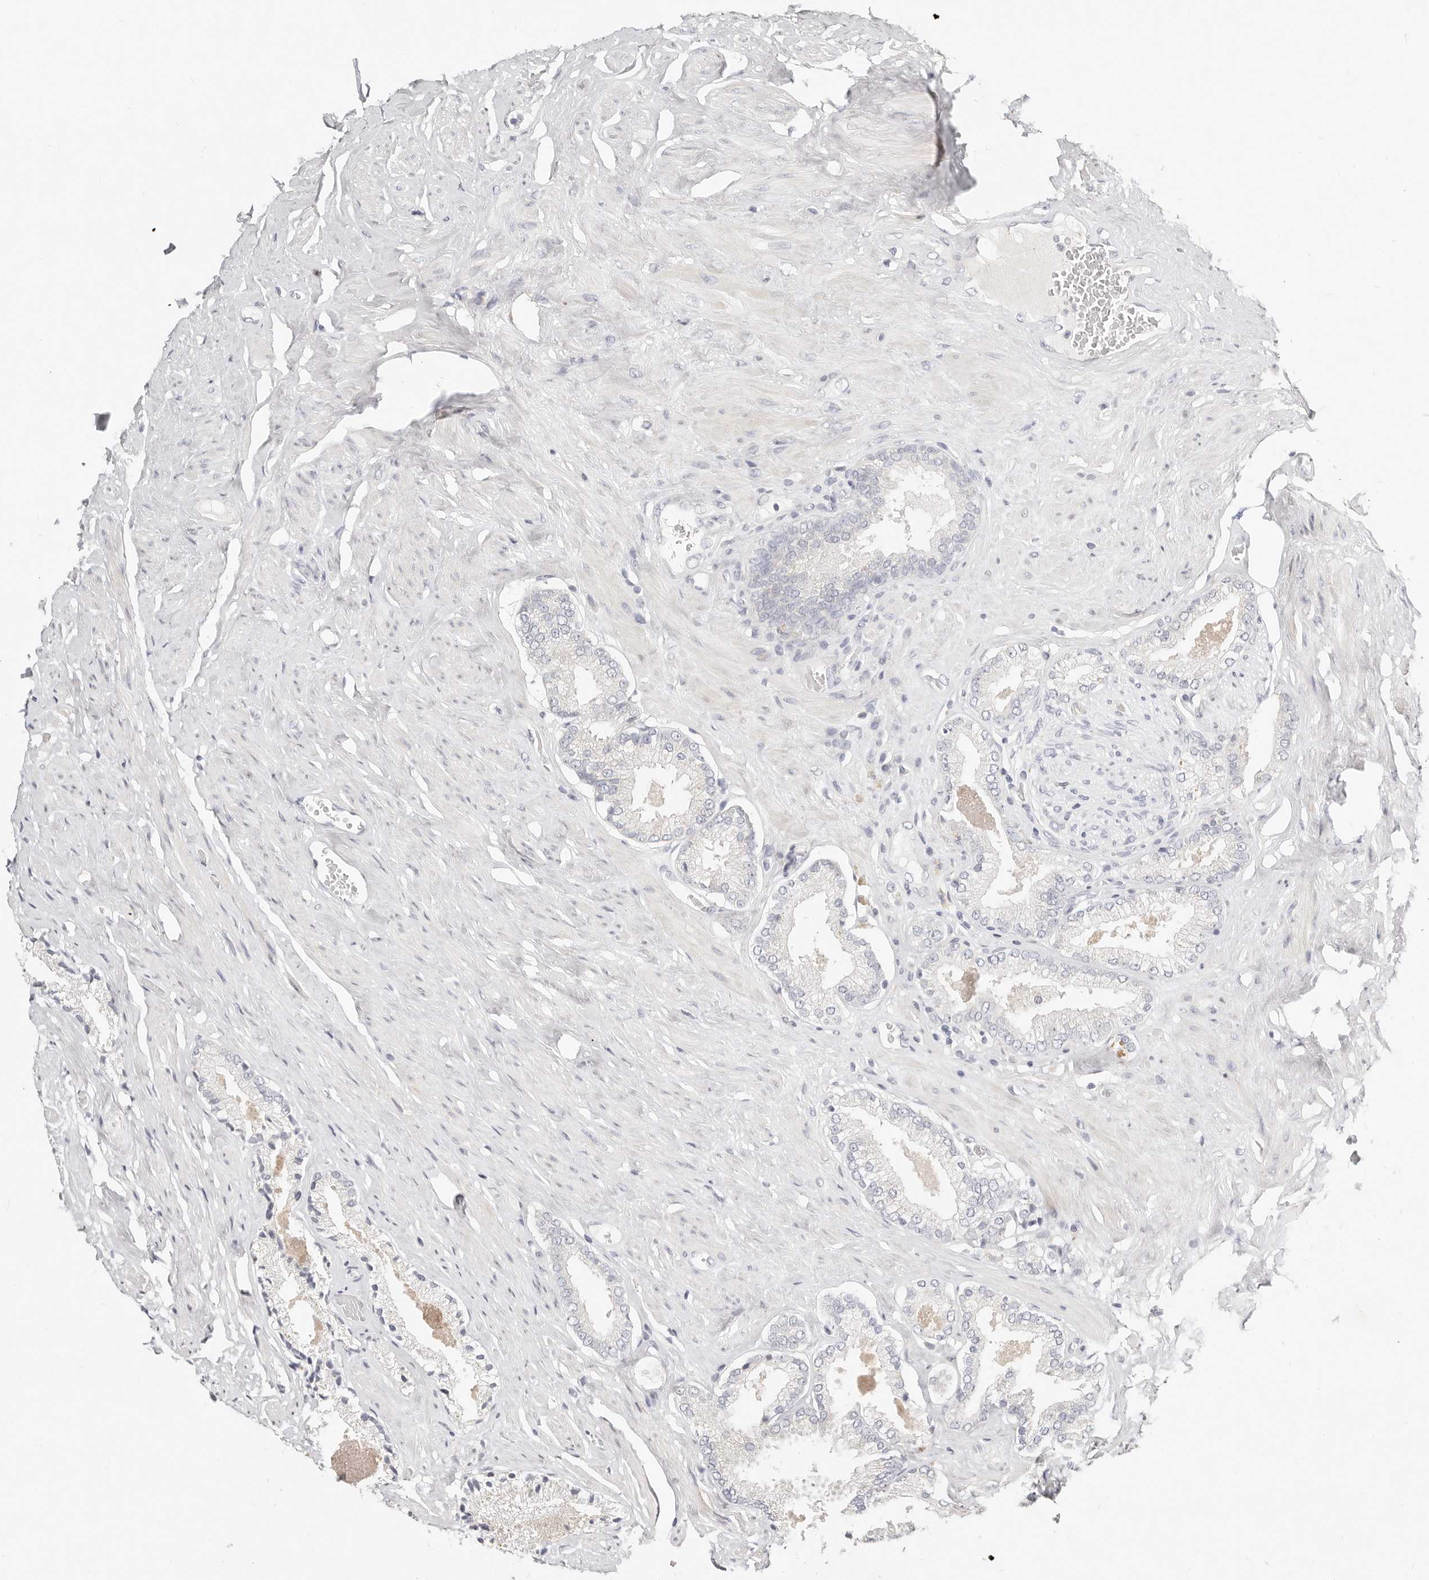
{"staining": {"intensity": "negative", "quantity": "none", "location": "none"}, "tissue": "prostate cancer", "cell_type": "Tumor cells", "image_type": "cancer", "snomed": [{"axis": "morphology", "description": "Adenocarcinoma, Low grade"}, {"axis": "topography", "description": "Prostate"}], "caption": "An immunohistochemistry (IHC) micrograph of low-grade adenocarcinoma (prostate) is shown. There is no staining in tumor cells of low-grade adenocarcinoma (prostate).", "gene": "TMEM63B", "patient": {"sex": "male", "age": 71}}